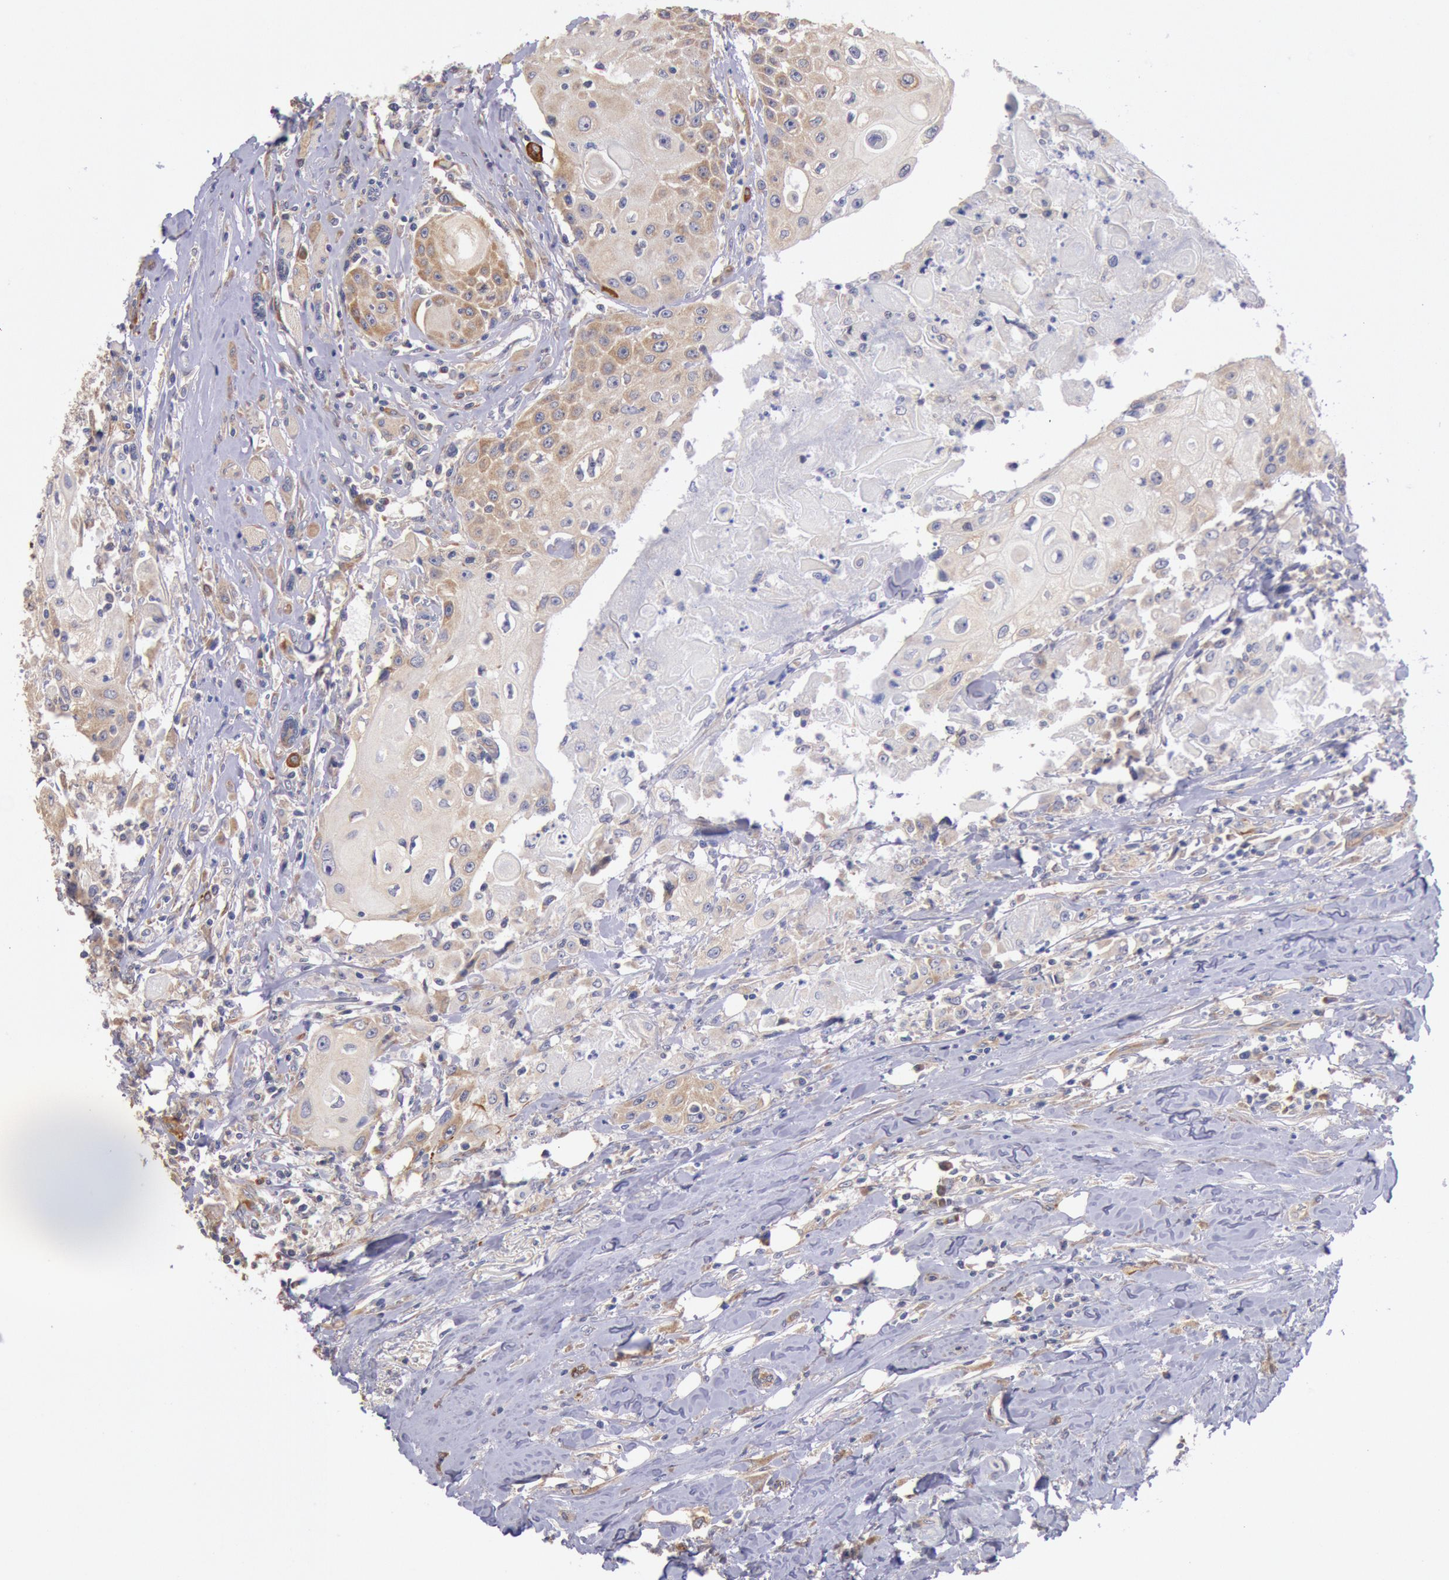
{"staining": {"intensity": "weak", "quantity": "25%-75%", "location": "cytoplasmic/membranous"}, "tissue": "head and neck cancer", "cell_type": "Tumor cells", "image_type": "cancer", "snomed": [{"axis": "morphology", "description": "Squamous cell carcinoma, NOS"}, {"axis": "topography", "description": "Oral tissue"}, {"axis": "topography", "description": "Head-Neck"}], "caption": "Immunohistochemistry (IHC) (DAB) staining of human head and neck cancer (squamous cell carcinoma) shows weak cytoplasmic/membranous protein expression in about 25%-75% of tumor cells.", "gene": "DRG1", "patient": {"sex": "female", "age": 82}}